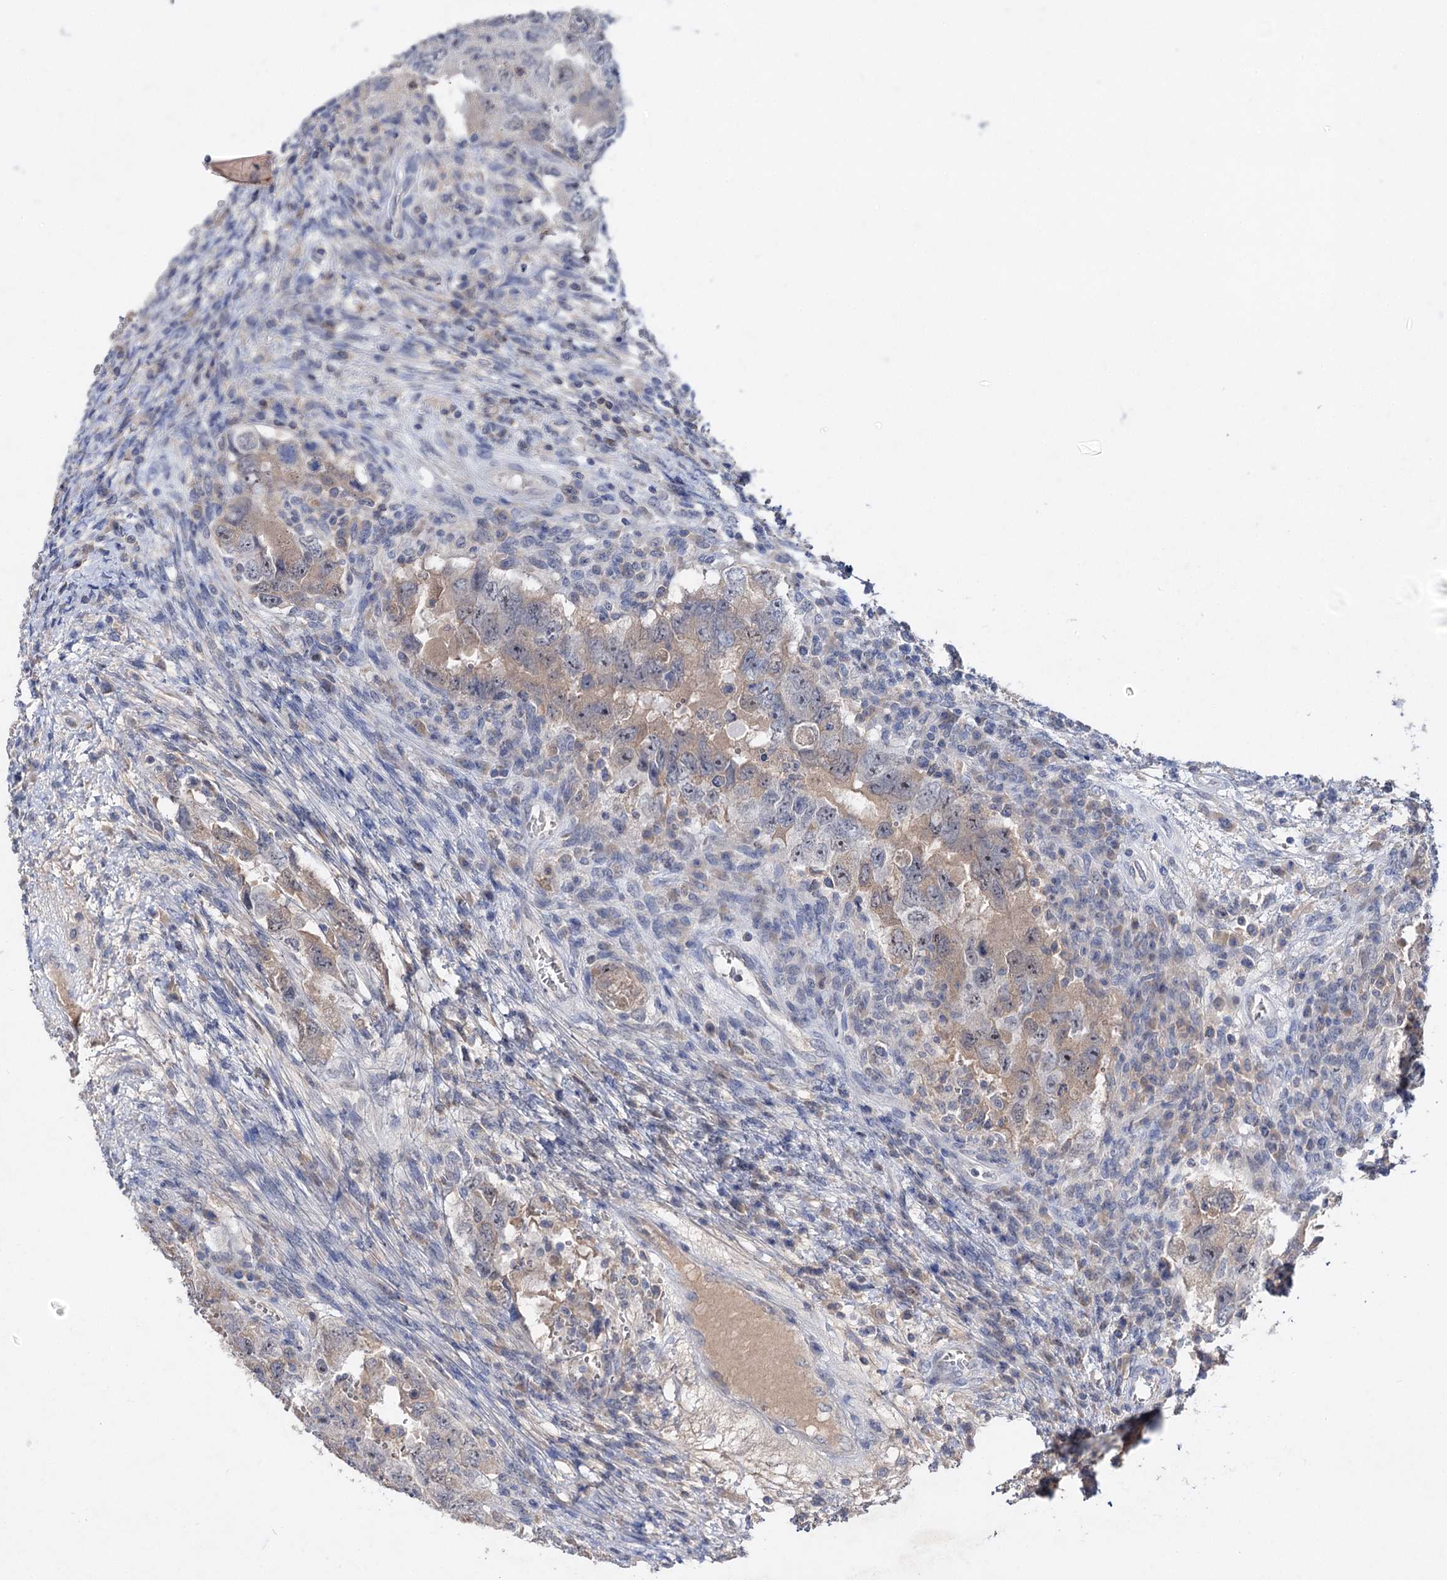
{"staining": {"intensity": "weak", "quantity": "25%-75%", "location": "cytoplasmic/membranous"}, "tissue": "testis cancer", "cell_type": "Tumor cells", "image_type": "cancer", "snomed": [{"axis": "morphology", "description": "Carcinoma, Embryonal, NOS"}, {"axis": "topography", "description": "Testis"}], "caption": "A brown stain labels weak cytoplasmic/membranous staining of a protein in testis cancer (embryonal carcinoma) tumor cells.", "gene": "ATP4A", "patient": {"sex": "male", "age": 26}}